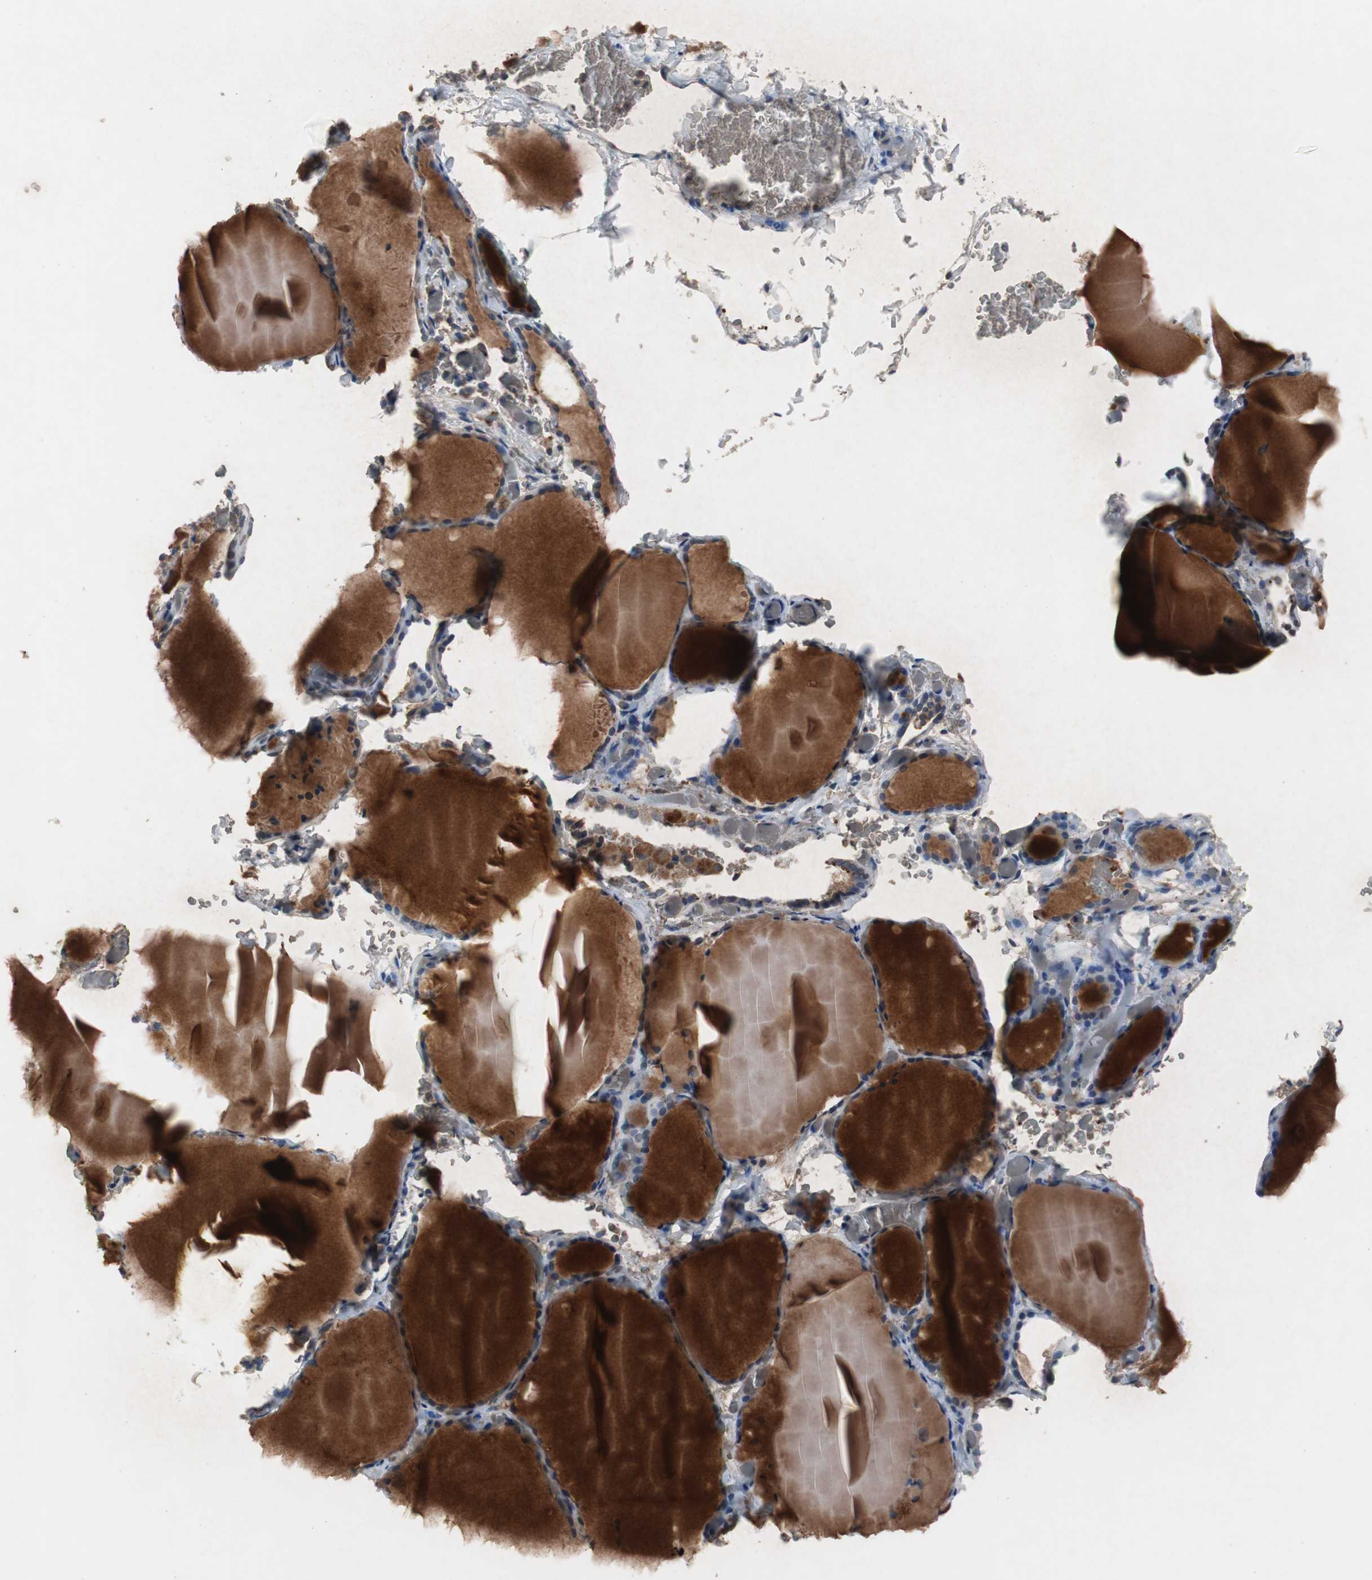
{"staining": {"intensity": "strong", "quantity": "25%-75%", "location": "cytoplasmic/membranous"}, "tissue": "thyroid gland", "cell_type": "Glandular cells", "image_type": "normal", "snomed": [{"axis": "morphology", "description": "Normal tissue, NOS"}, {"axis": "topography", "description": "Thyroid gland"}], "caption": "Benign thyroid gland shows strong cytoplasmic/membranous positivity in about 25%-75% of glandular cells, visualized by immunohistochemistry. The staining was performed using DAB to visualize the protein expression in brown, while the nuclei were stained in blue with hematoxylin (Magnification: 20x).", "gene": "CALB2", "patient": {"sex": "female", "age": 22}}